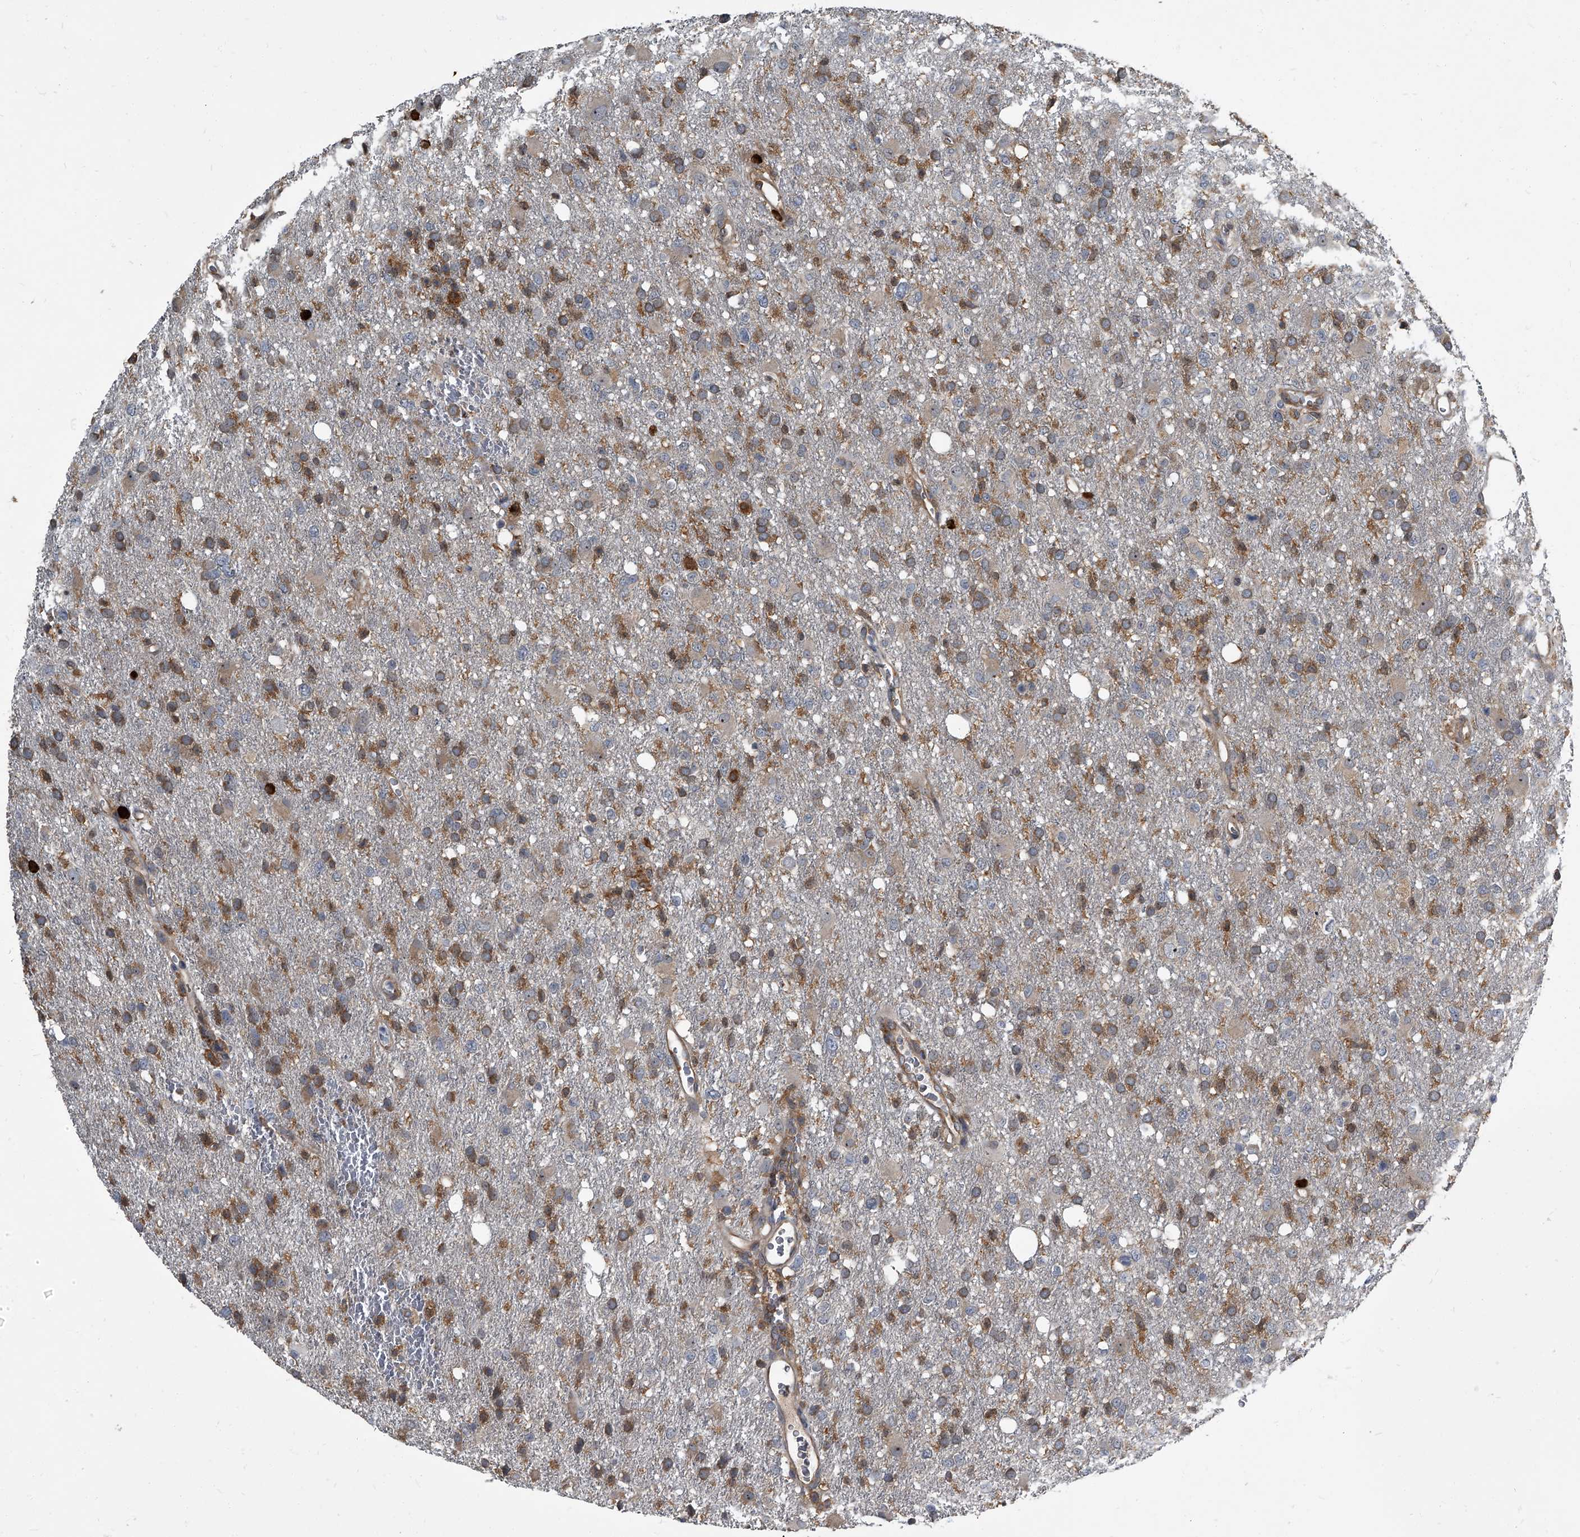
{"staining": {"intensity": "moderate", "quantity": ">75%", "location": "cytoplasmic/membranous"}, "tissue": "glioma", "cell_type": "Tumor cells", "image_type": "cancer", "snomed": [{"axis": "morphology", "description": "Glioma, malignant, High grade"}, {"axis": "topography", "description": "Brain"}], "caption": "Protein analysis of glioma tissue reveals moderate cytoplasmic/membranous staining in approximately >75% of tumor cells.", "gene": "CDV3", "patient": {"sex": "female", "age": 57}}